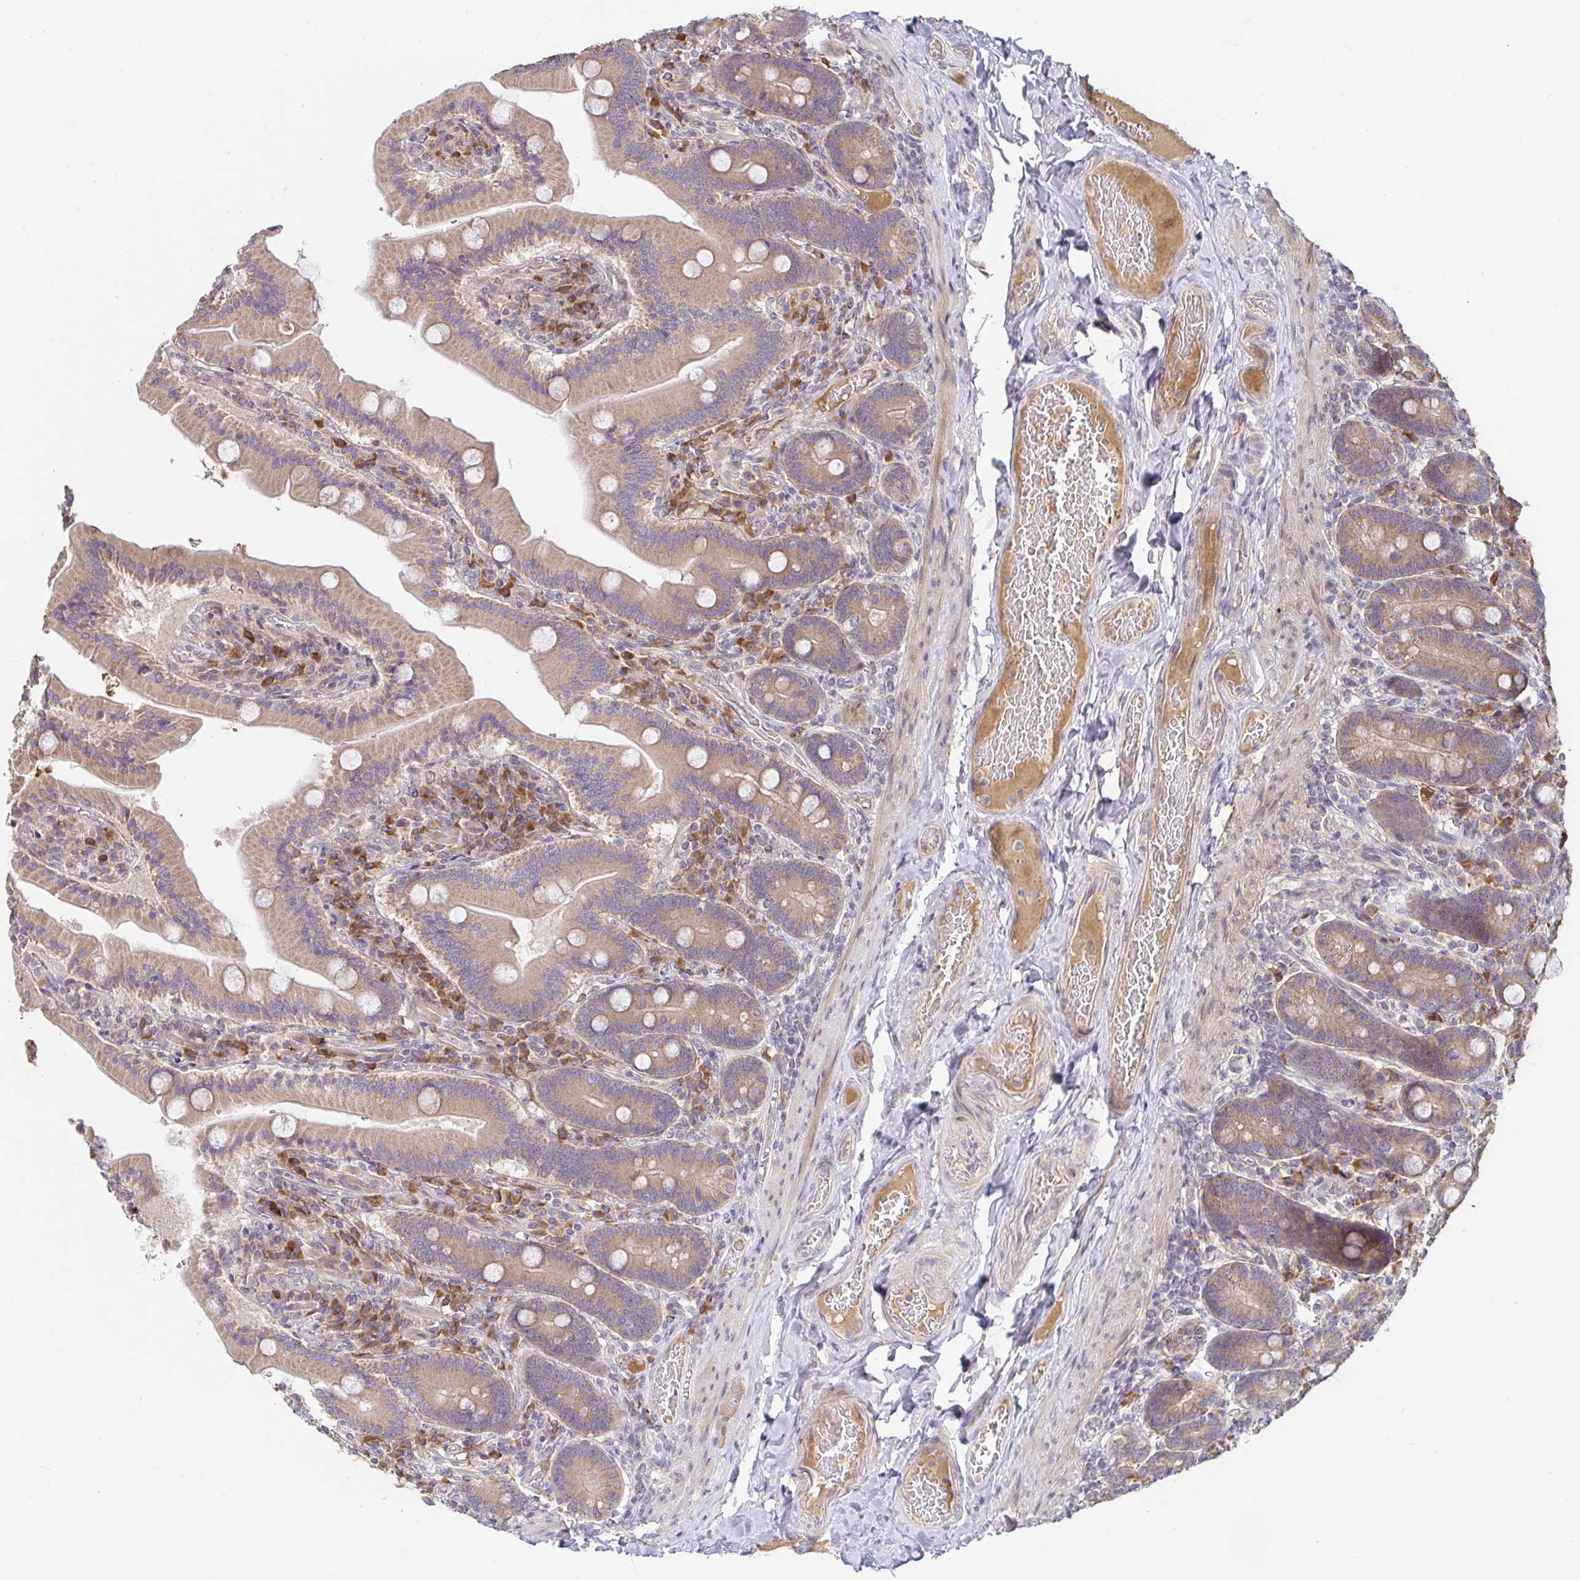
{"staining": {"intensity": "moderate", "quantity": ">75%", "location": "cytoplasmic/membranous"}, "tissue": "duodenum", "cell_type": "Glandular cells", "image_type": "normal", "snomed": [{"axis": "morphology", "description": "Normal tissue, NOS"}, {"axis": "topography", "description": "Duodenum"}], "caption": "Approximately >75% of glandular cells in benign human duodenum display moderate cytoplasmic/membranous protein expression as visualized by brown immunohistochemical staining.", "gene": "LARP1", "patient": {"sex": "female", "age": 62}}